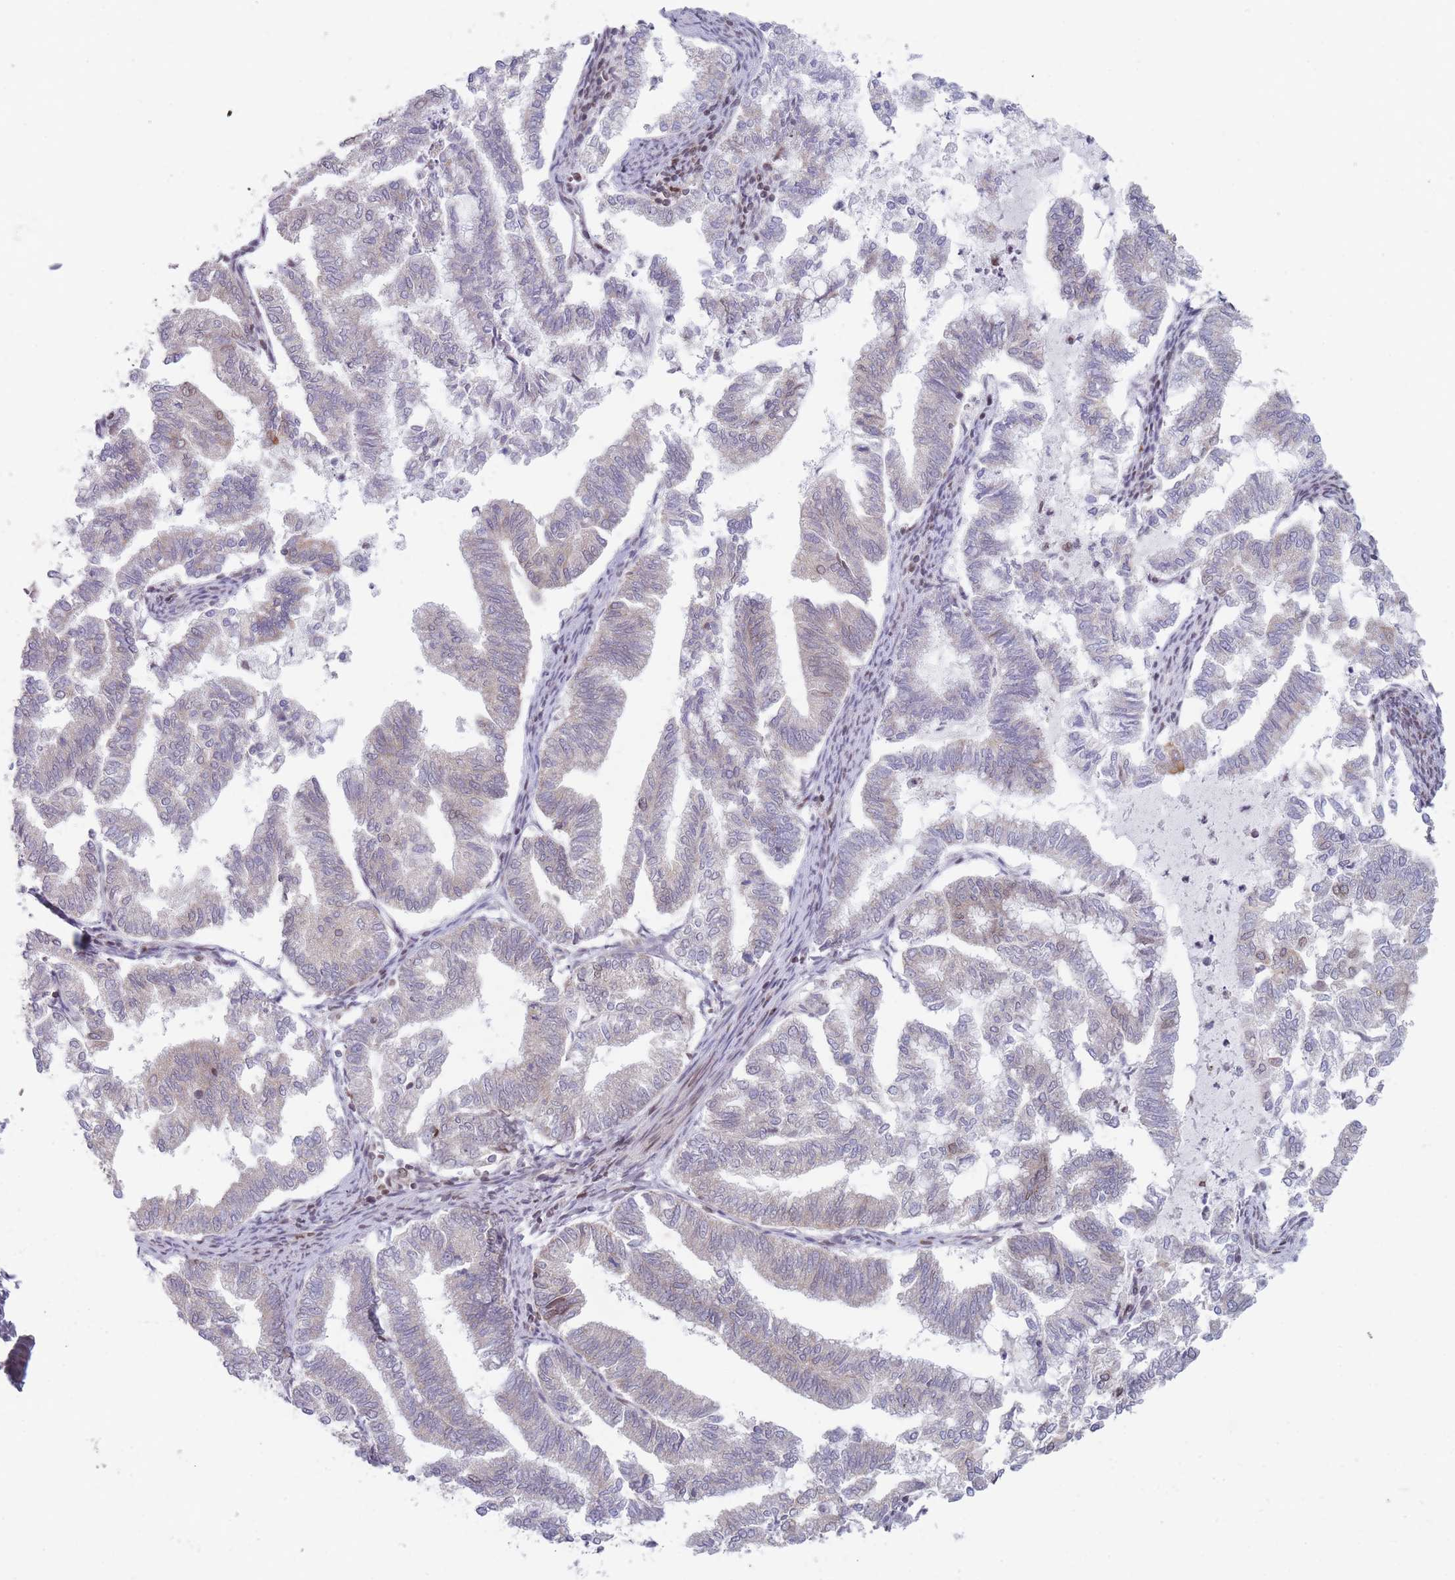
{"staining": {"intensity": "negative", "quantity": "none", "location": "none"}, "tissue": "endometrial cancer", "cell_type": "Tumor cells", "image_type": "cancer", "snomed": [{"axis": "morphology", "description": "Adenocarcinoma, NOS"}, {"axis": "topography", "description": "Endometrium"}], "caption": "Immunohistochemical staining of endometrial adenocarcinoma displays no significant expression in tumor cells.", "gene": "VRK2", "patient": {"sex": "female", "age": 79}}